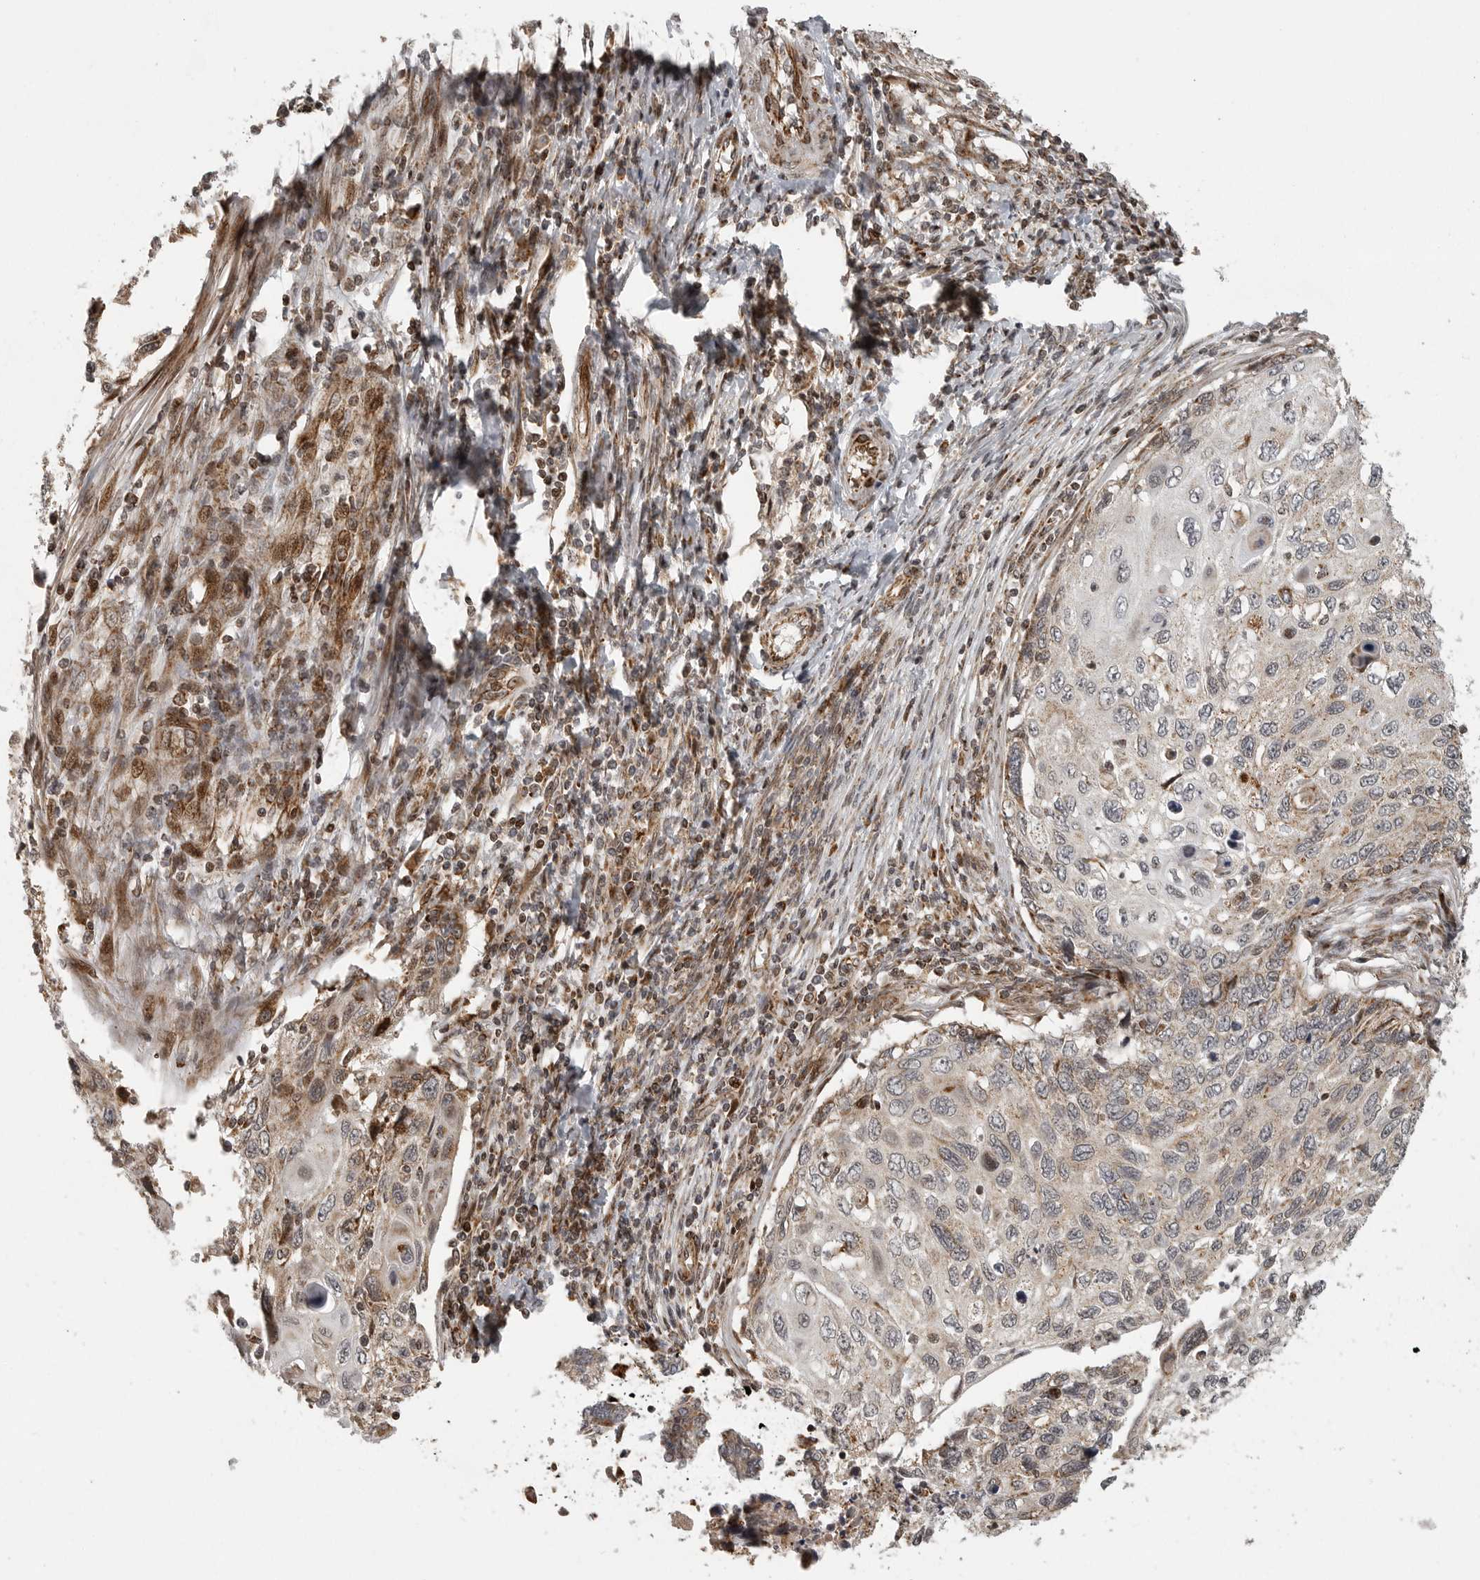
{"staining": {"intensity": "moderate", "quantity": "<25%", "location": "cytoplasmic/membranous"}, "tissue": "cervical cancer", "cell_type": "Tumor cells", "image_type": "cancer", "snomed": [{"axis": "morphology", "description": "Squamous cell carcinoma, NOS"}, {"axis": "topography", "description": "Cervix"}], "caption": "Tumor cells show low levels of moderate cytoplasmic/membranous expression in approximately <25% of cells in cervical cancer.", "gene": "NARS2", "patient": {"sex": "female", "age": 70}}